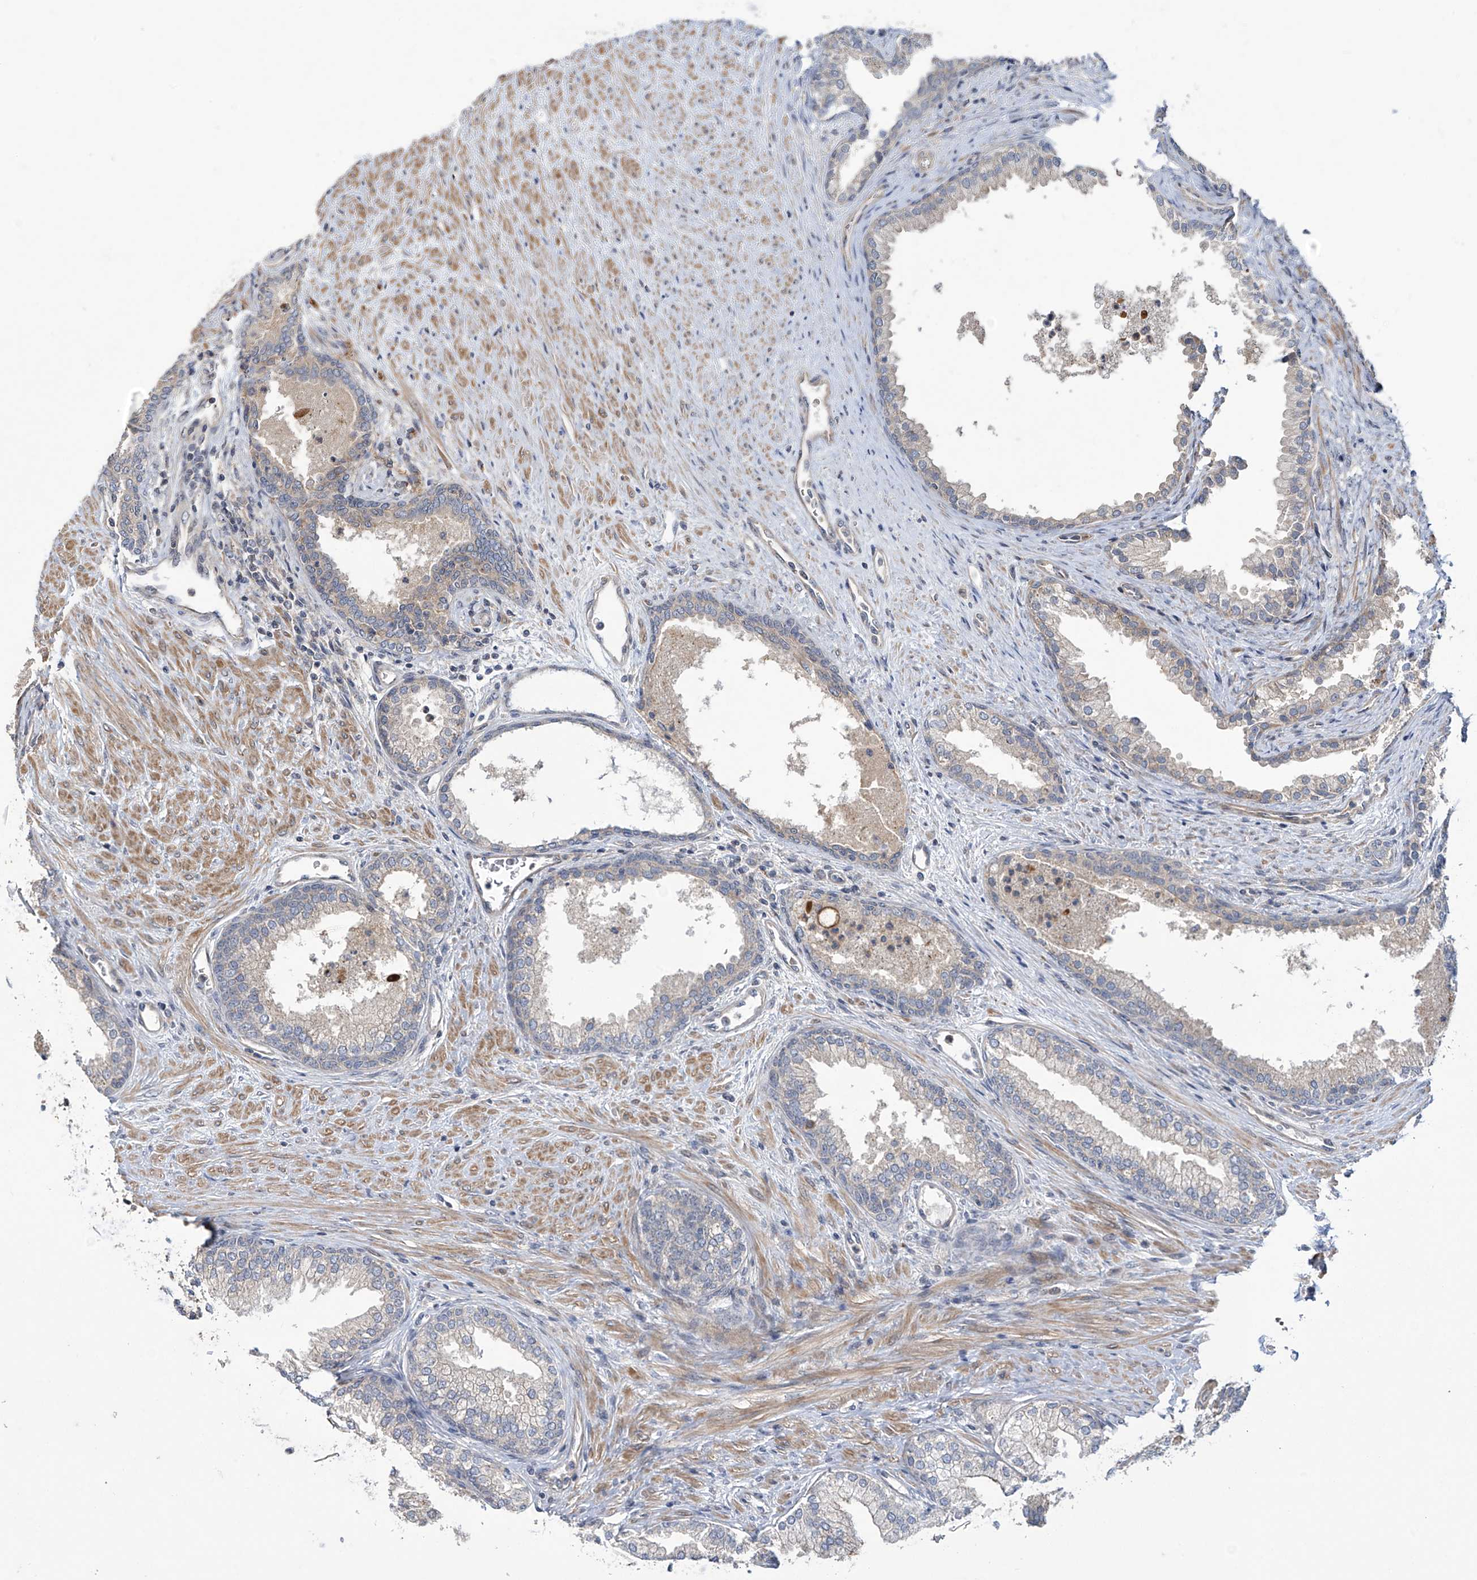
{"staining": {"intensity": "weak", "quantity": "25%-75%", "location": "cytoplasmic/membranous"}, "tissue": "prostate", "cell_type": "Glandular cells", "image_type": "normal", "snomed": [{"axis": "morphology", "description": "Normal tissue, NOS"}, {"axis": "topography", "description": "Prostate"}], "caption": "This photomicrograph reveals immunohistochemistry (IHC) staining of benign prostate, with low weak cytoplasmic/membranous positivity in about 25%-75% of glandular cells.", "gene": "TRIM60", "patient": {"sex": "male", "age": 76}}